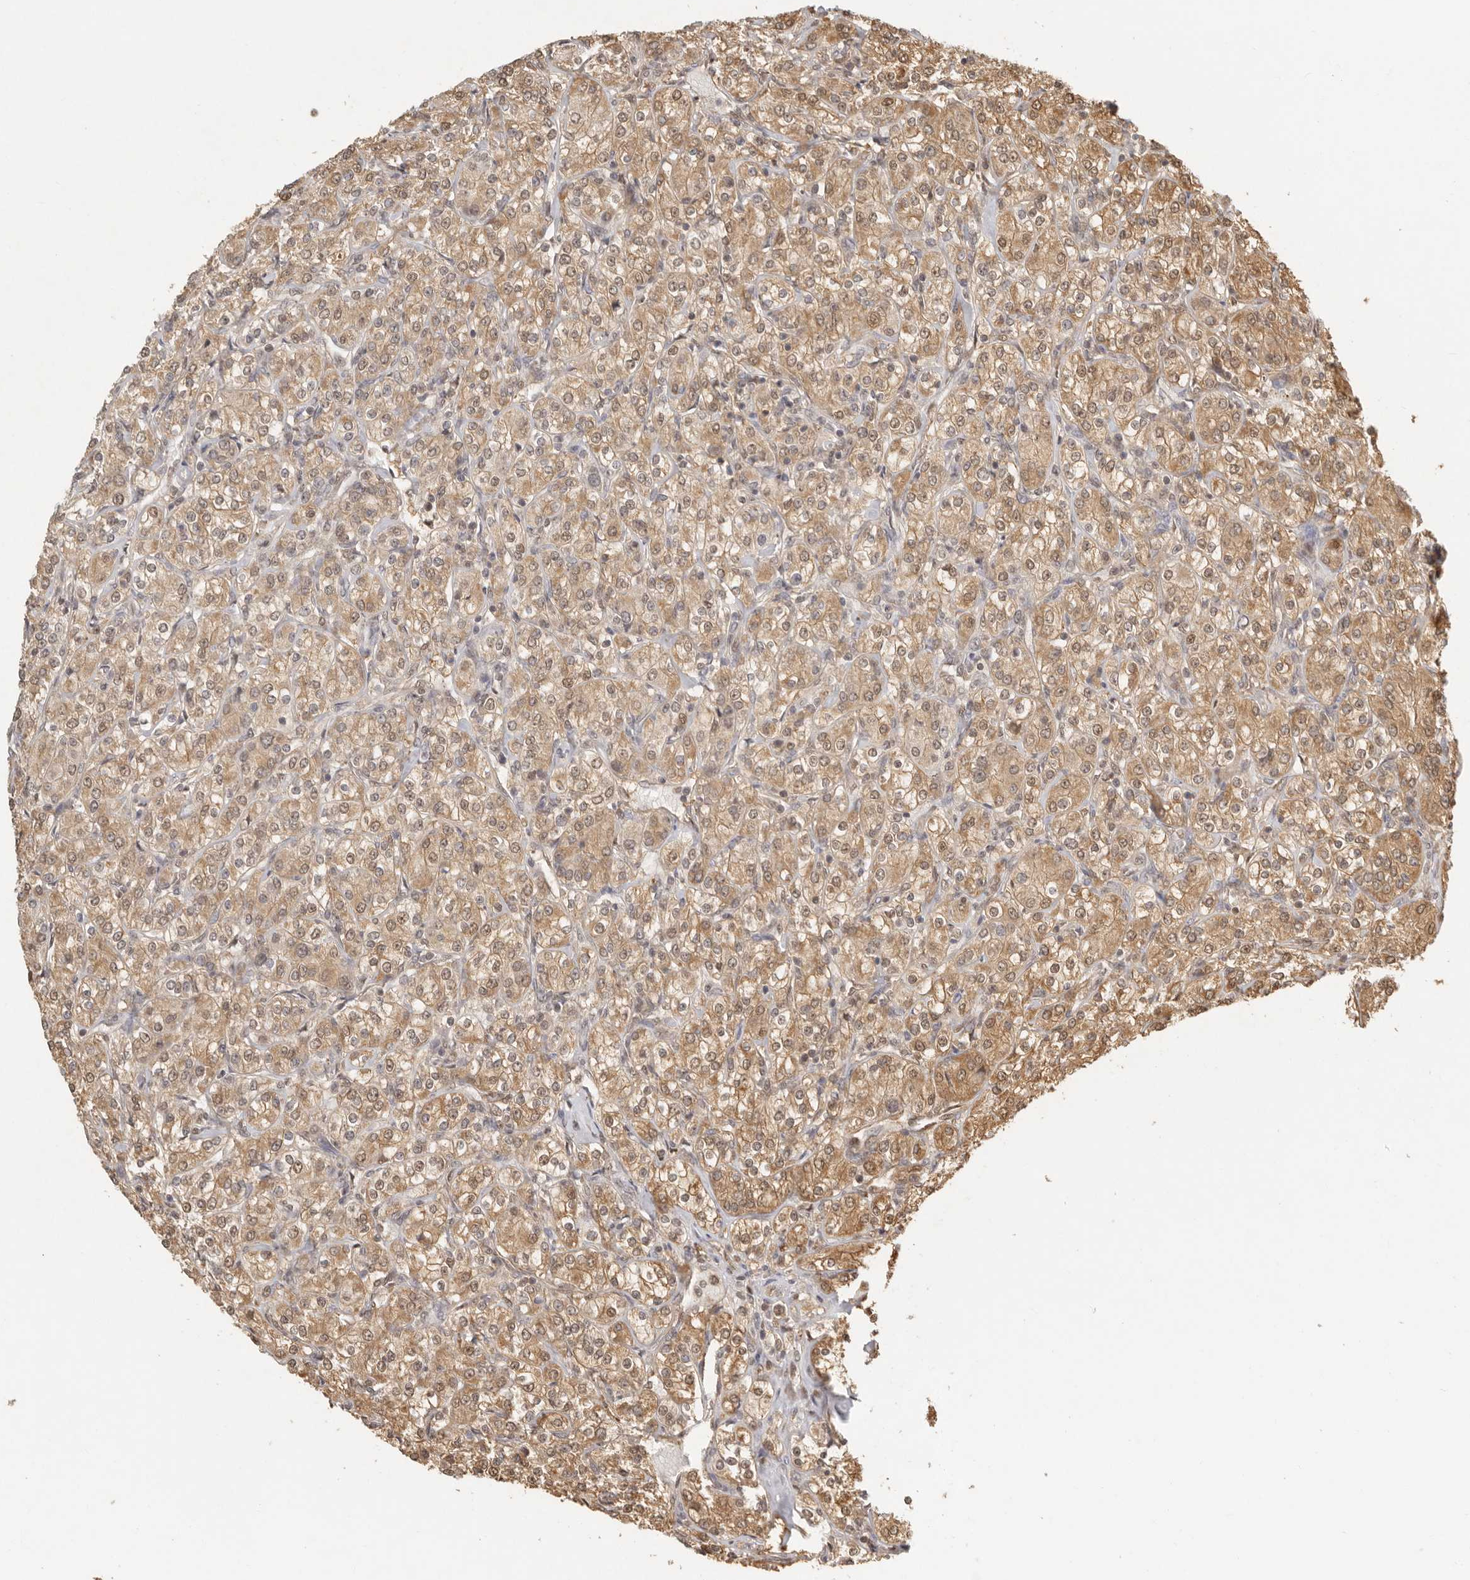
{"staining": {"intensity": "moderate", "quantity": ">75%", "location": "cytoplasmic/membranous,nuclear"}, "tissue": "renal cancer", "cell_type": "Tumor cells", "image_type": "cancer", "snomed": [{"axis": "morphology", "description": "Adenocarcinoma, NOS"}, {"axis": "topography", "description": "Kidney"}], "caption": "Moderate cytoplasmic/membranous and nuclear positivity for a protein is appreciated in approximately >75% of tumor cells of renal adenocarcinoma using immunohistochemistry.", "gene": "PSMA5", "patient": {"sex": "male", "age": 77}}